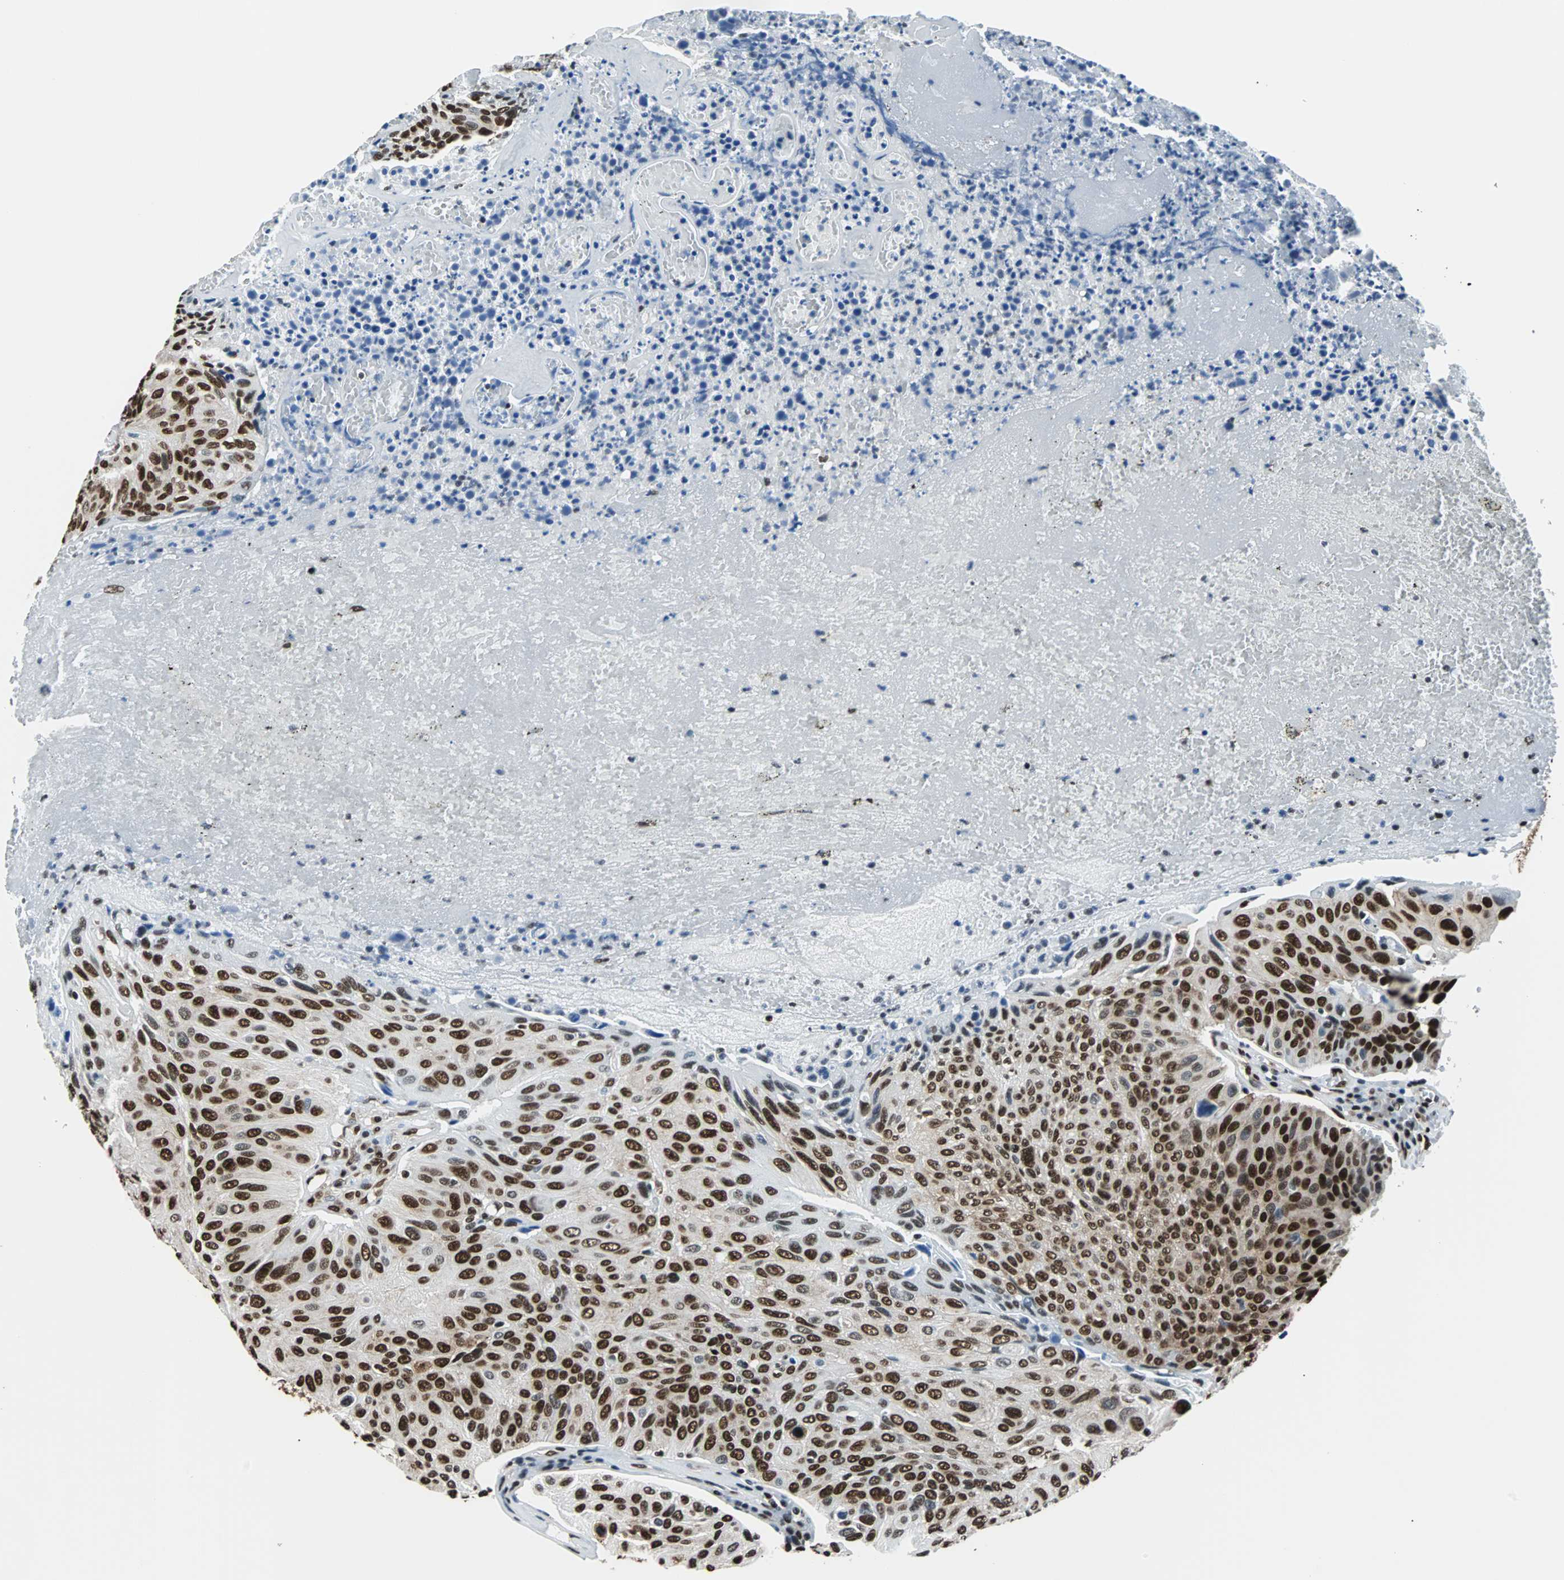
{"staining": {"intensity": "strong", "quantity": ">75%", "location": "cytoplasmic/membranous,nuclear"}, "tissue": "urothelial cancer", "cell_type": "Tumor cells", "image_type": "cancer", "snomed": [{"axis": "morphology", "description": "Urothelial carcinoma, High grade"}, {"axis": "topography", "description": "Urinary bladder"}], "caption": "Urothelial cancer stained with DAB (3,3'-diaminobenzidine) immunohistochemistry (IHC) demonstrates high levels of strong cytoplasmic/membranous and nuclear positivity in approximately >75% of tumor cells.", "gene": "FUBP1", "patient": {"sex": "male", "age": 66}}